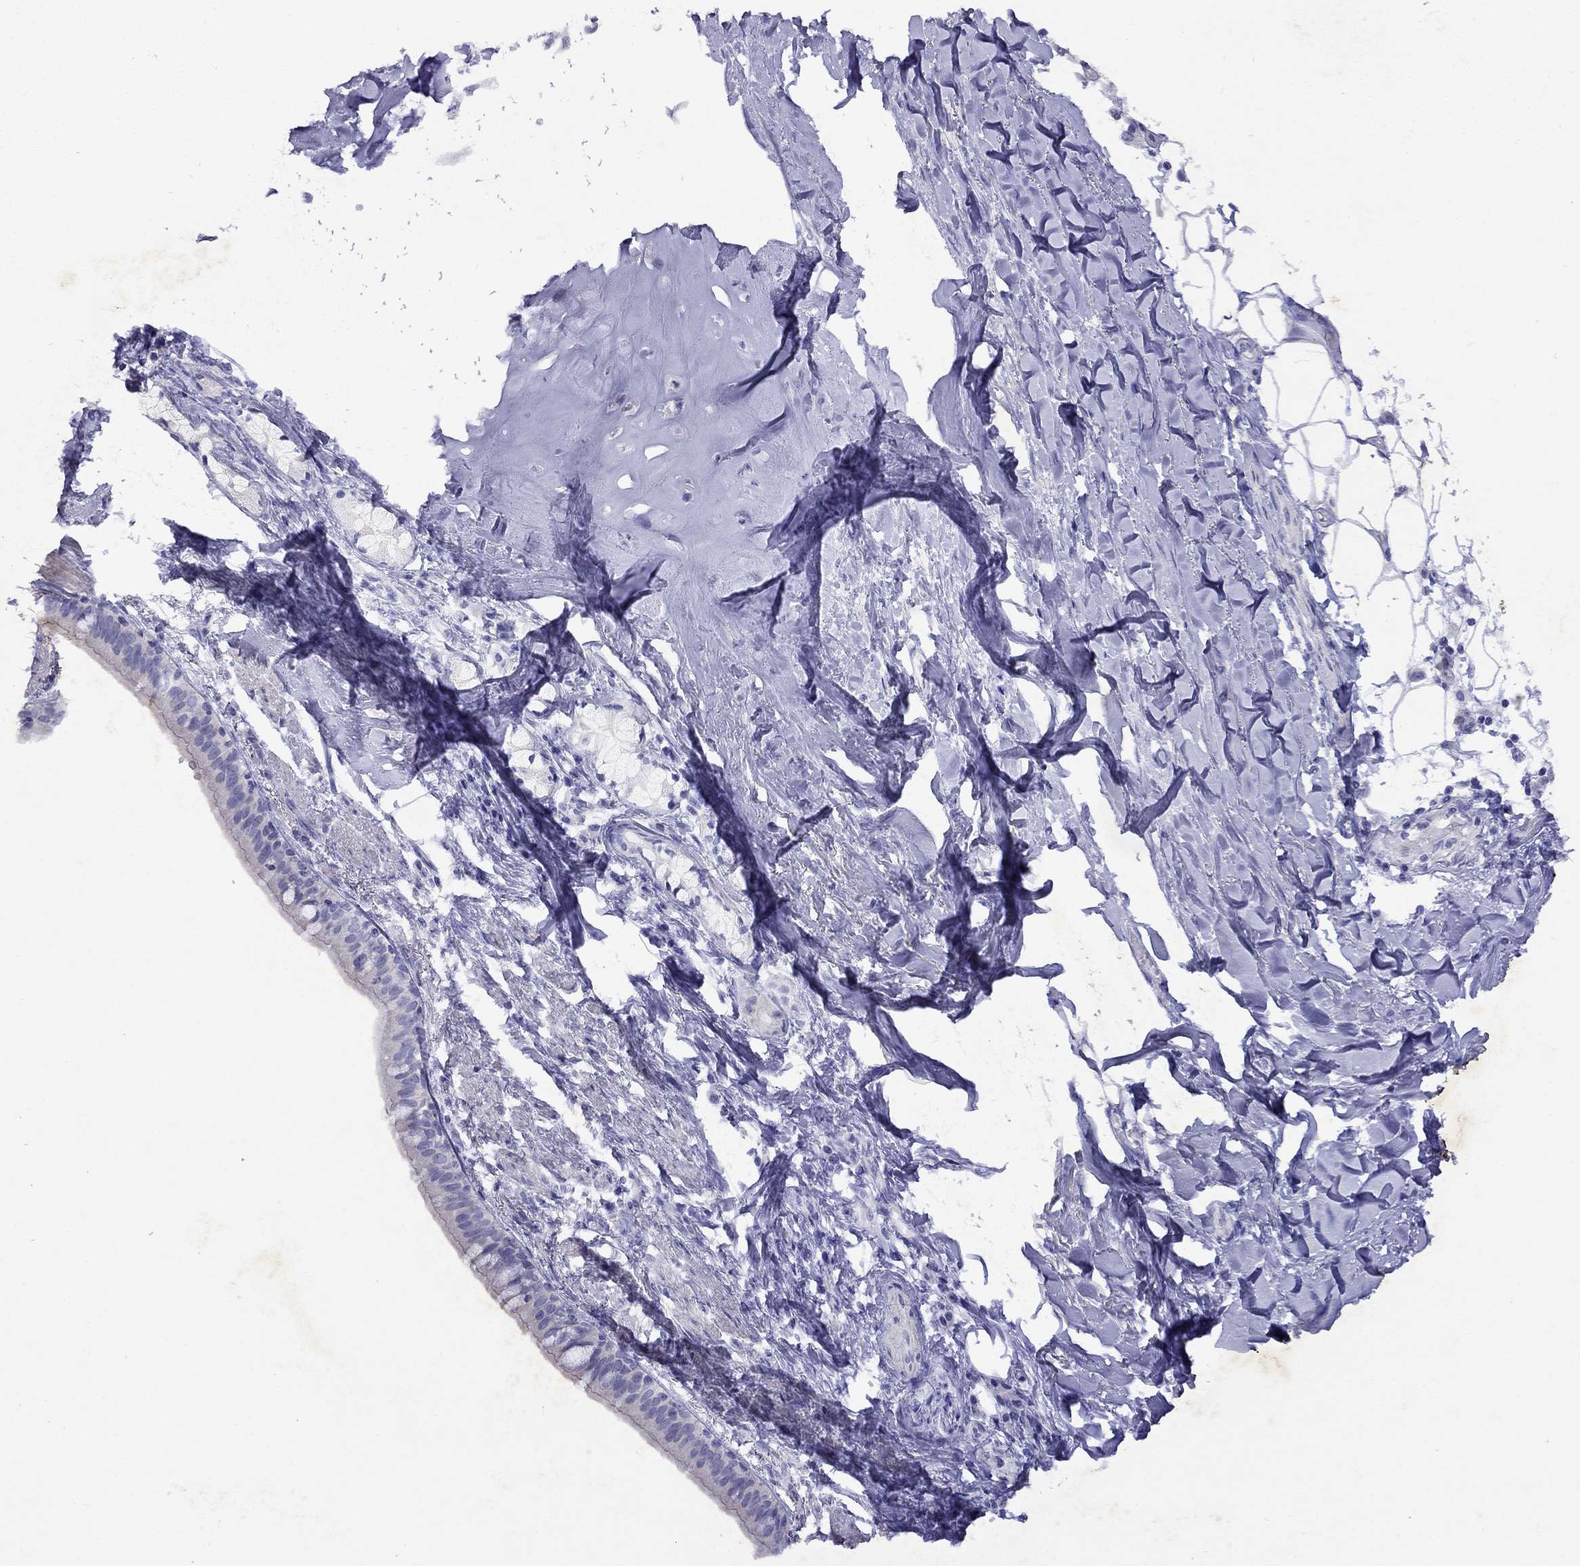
{"staining": {"intensity": "negative", "quantity": "none", "location": "none"}, "tissue": "bronchus", "cell_type": "Respiratory epithelial cells", "image_type": "normal", "snomed": [{"axis": "morphology", "description": "Normal tissue, NOS"}, {"axis": "morphology", "description": "Squamous cell carcinoma, NOS"}, {"axis": "topography", "description": "Bronchus"}, {"axis": "topography", "description": "Lung"}], "caption": "A histopathology image of bronchus stained for a protein shows no brown staining in respiratory epithelial cells. (IHC, brightfield microscopy, high magnification).", "gene": "GNAT3", "patient": {"sex": "male", "age": 69}}